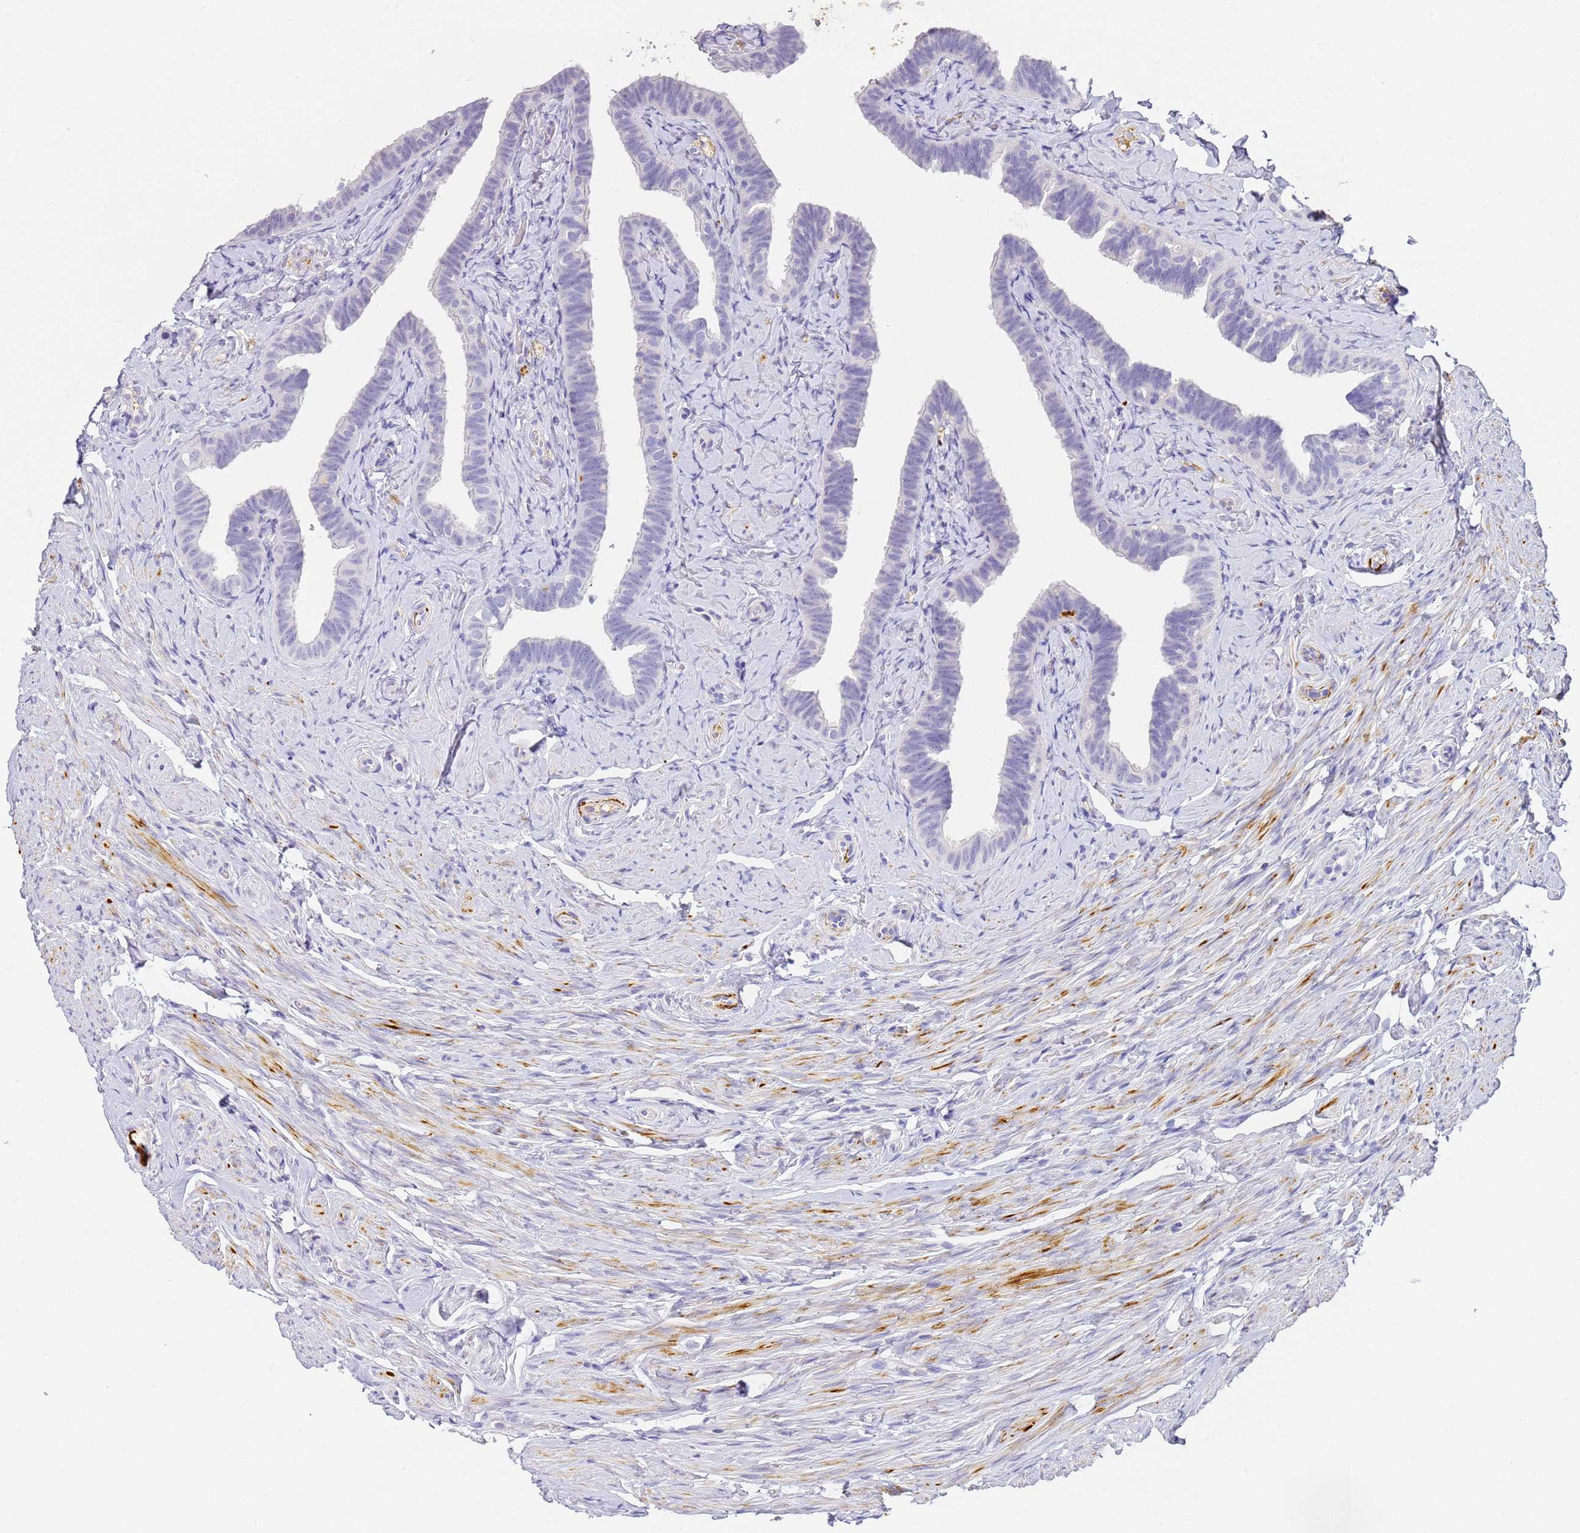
{"staining": {"intensity": "negative", "quantity": "none", "location": "none"}, "tissue": "fallopian tube", "cell_type": "Glandular cells", "image_type": "normal", "snomed": [{"axis": "morphology", "description": "Normal tissue, NOS"}, {"axis": "topography", "description": "Fallopian tube"}], "caption": "Photomicrograph shows no significant protein positivity in glandular cells of normal fallopian tube. (DAB (3,3'-diaminobenzidine) immunohistochemistry (IHC) visualized using brightfield microscopy, high magnification).", "gene": "CFHR1", "patient": {"sex": "female", "age": 39}}